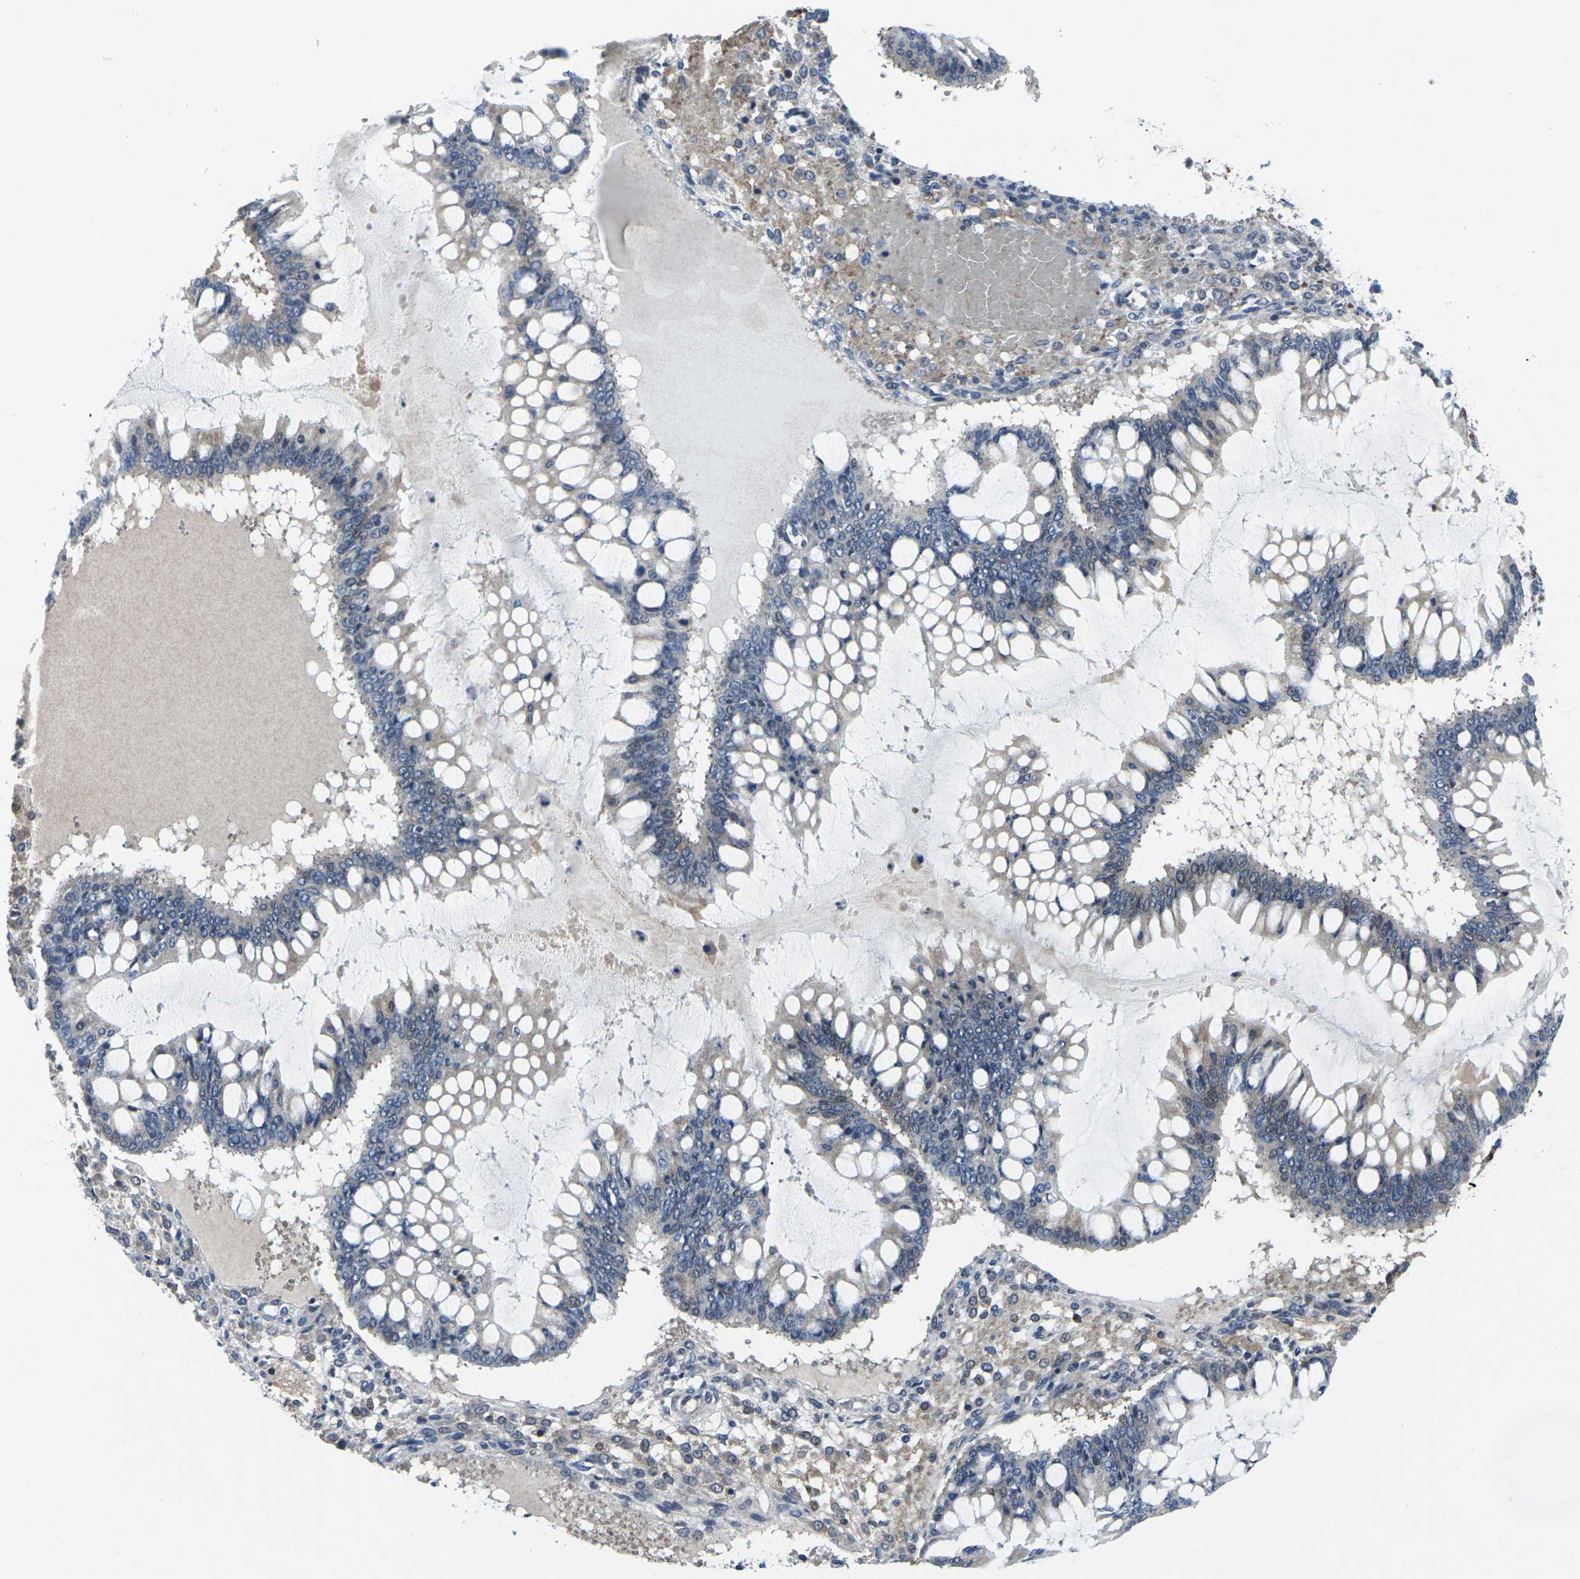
{"staining": {"intensity": "weak", "quantity": "25%-75%", "location": "cytoplasmic/membranous"}, "tissue": "ovarian cancer", "cell_type": "Tumor cells", "image_type": "cancer", "snomed": [{"axis": "morphology", "description": "Cystadenocarcinoma, mucinous, NOS"}, {"axis": "topography", "description": "Ovary"}], "caption": "Brown immunohistochemical staining in ovarian cancer (mucinous cystadenocarcinoma) exhibits weak cytoplasmic/membranous expression in about 25%-75% of tumor cells. (Brightfield microscopy of DAB IHC at high magnification).", "gene": "STAT4", "patient": {"sex": "female", "age": 73}}